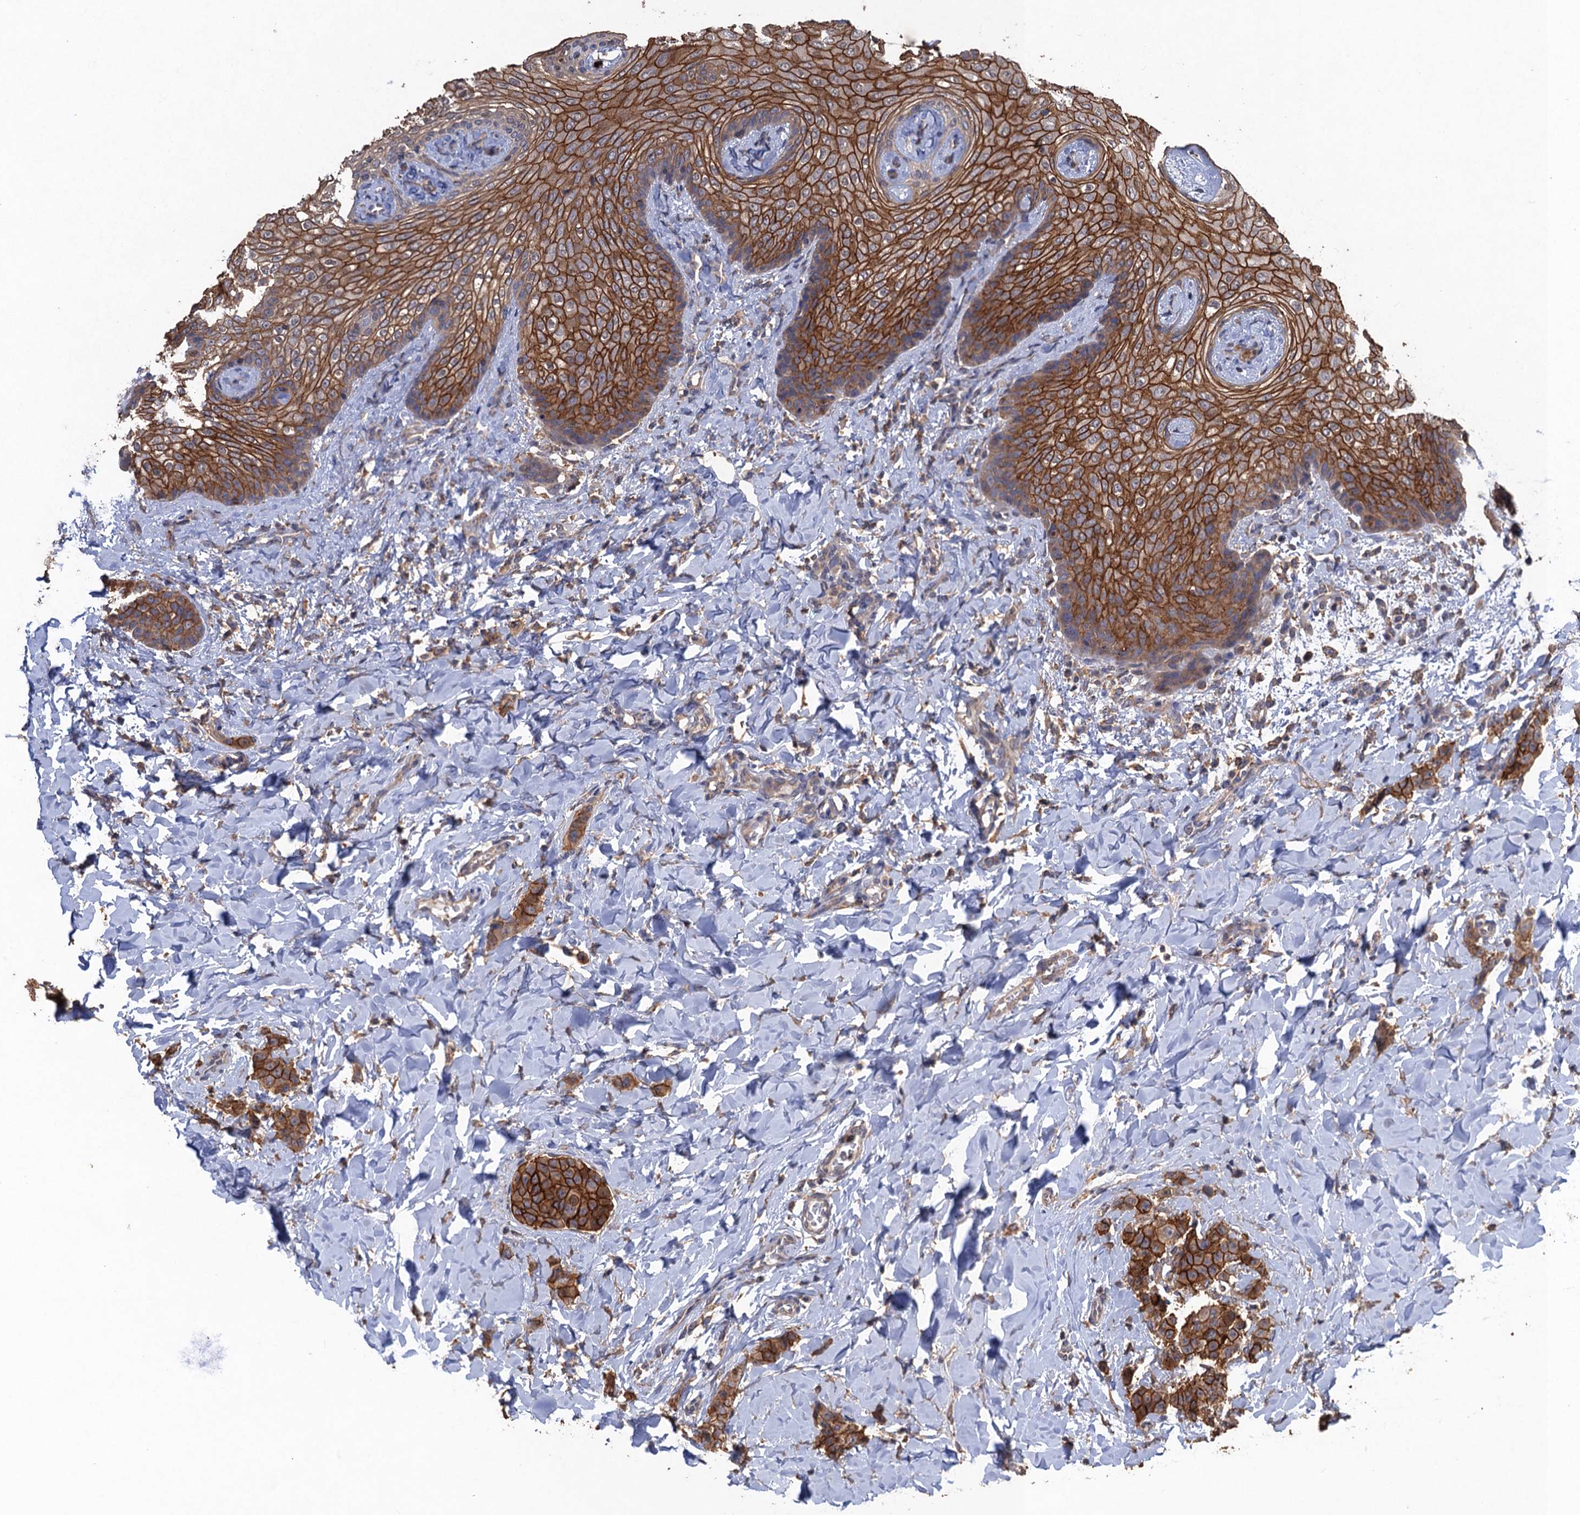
{"staining": {"intensity": "strong", "quantity": ">75%", "location": "cytoplasmic/membranous"}, "tissue": "breast cancer", "cell_type": "Tumor cells", "image_type": "cancer", "snomed": [{"axis": "morphology", "description": "Duct carcinoma"}, {"axis": "topography", "description": "Breast"}], "caption": "Human breast cancer (intraductal carcinoma) stained with a protein marker demonstrates strong staining in tumor cells.", "gene": "SCUBE3", "patient": {"sex": "female", "age": 40}}